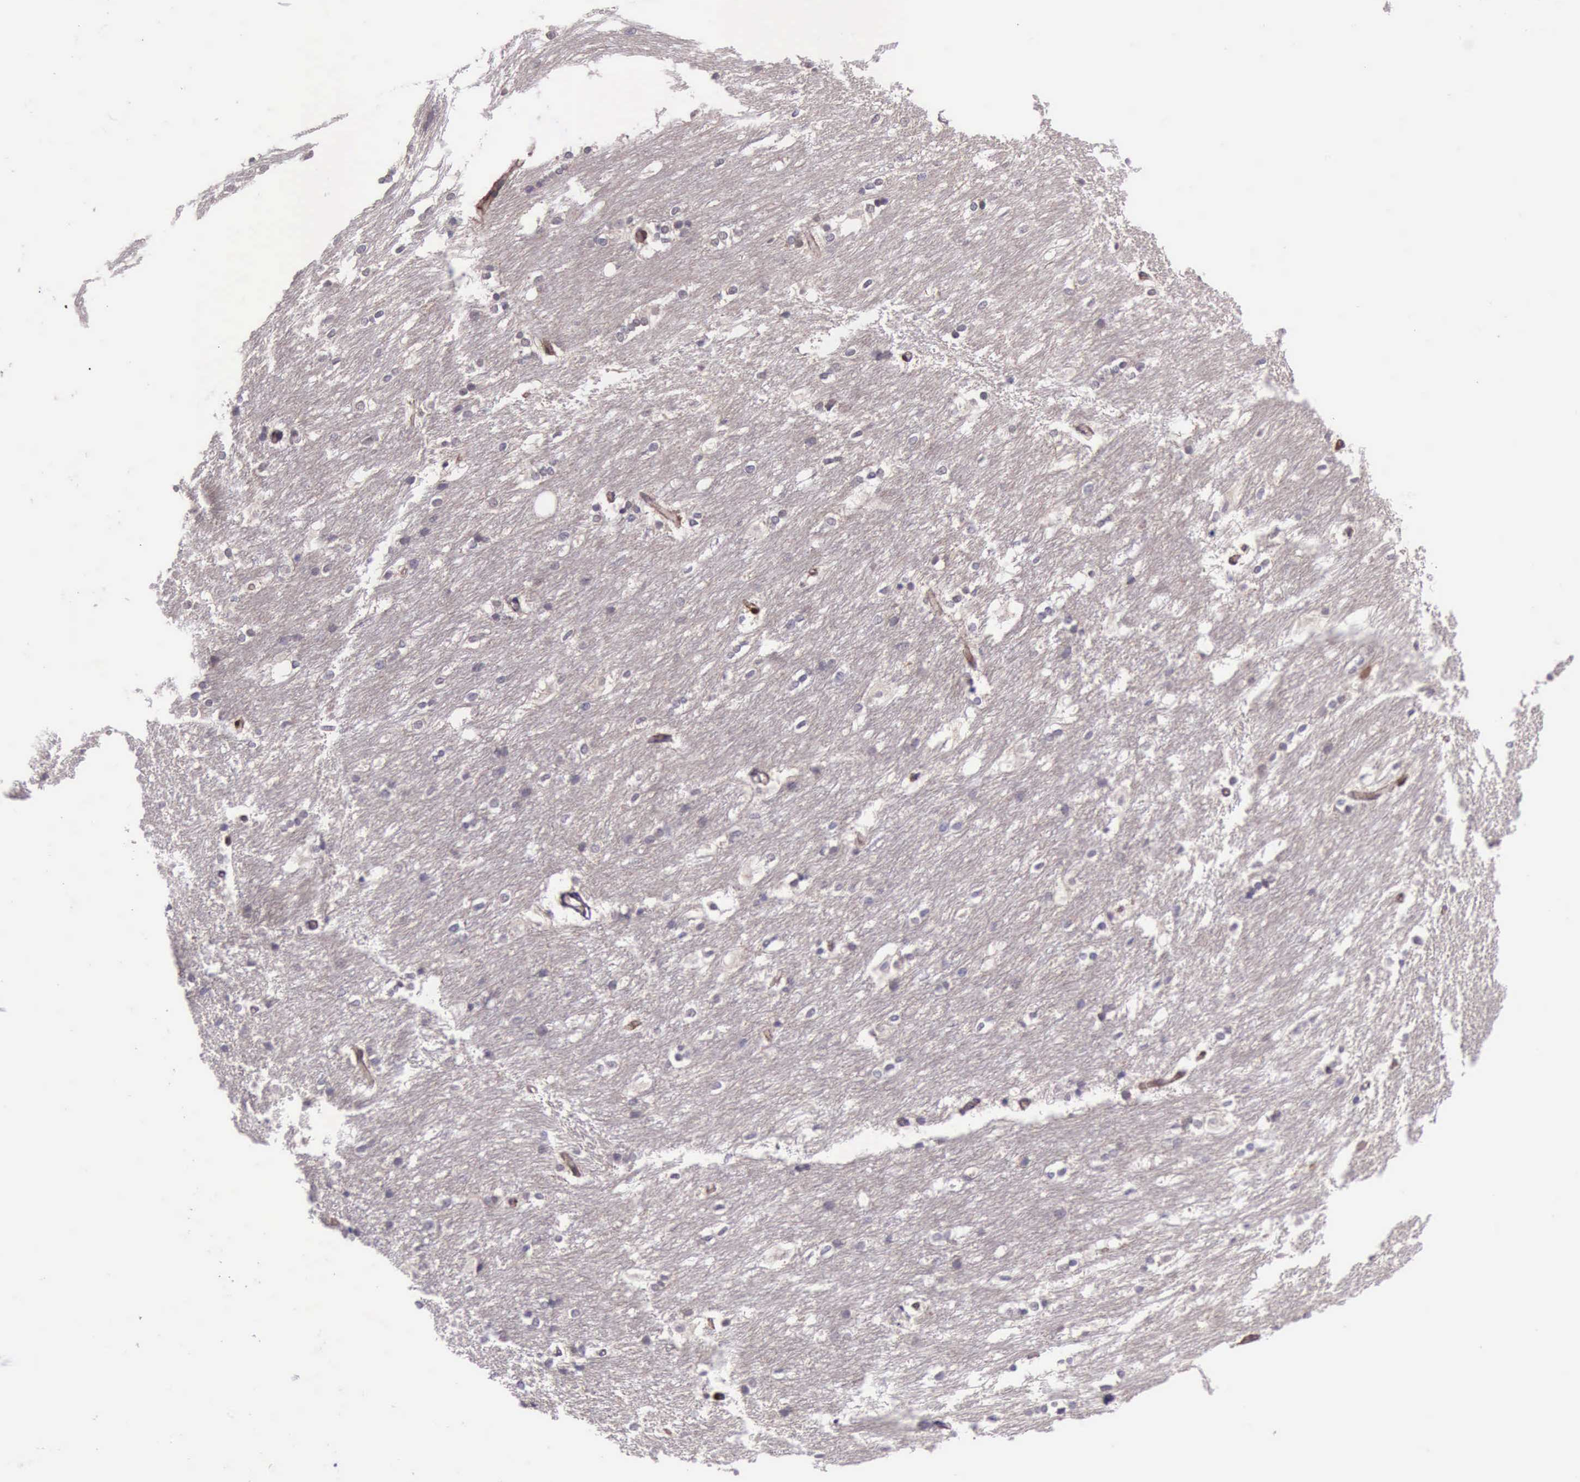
{"staining": {"intensity": "weak", "quantity": "<25%", "location": "cytoplasmic/membranous"}, "tissue": "caudate", "cell_type": "Glial cells", "image_type": "normal", "snomed": [{"axis": "morphology", "description": "Normal tissue, NOS"}, {"axis": "topography", "description": "Lateral ventricle wall"}], "caption": "The immunohistochemistry image has no significant positivity in glial cells of caudate. (Stains: DAB IHC with hematoxylin counter stain, Microscopy: brightfield microscopy at high magnification).", "gene": "PRICKLE3", "patient": {"sex": "female", "age": 19}}